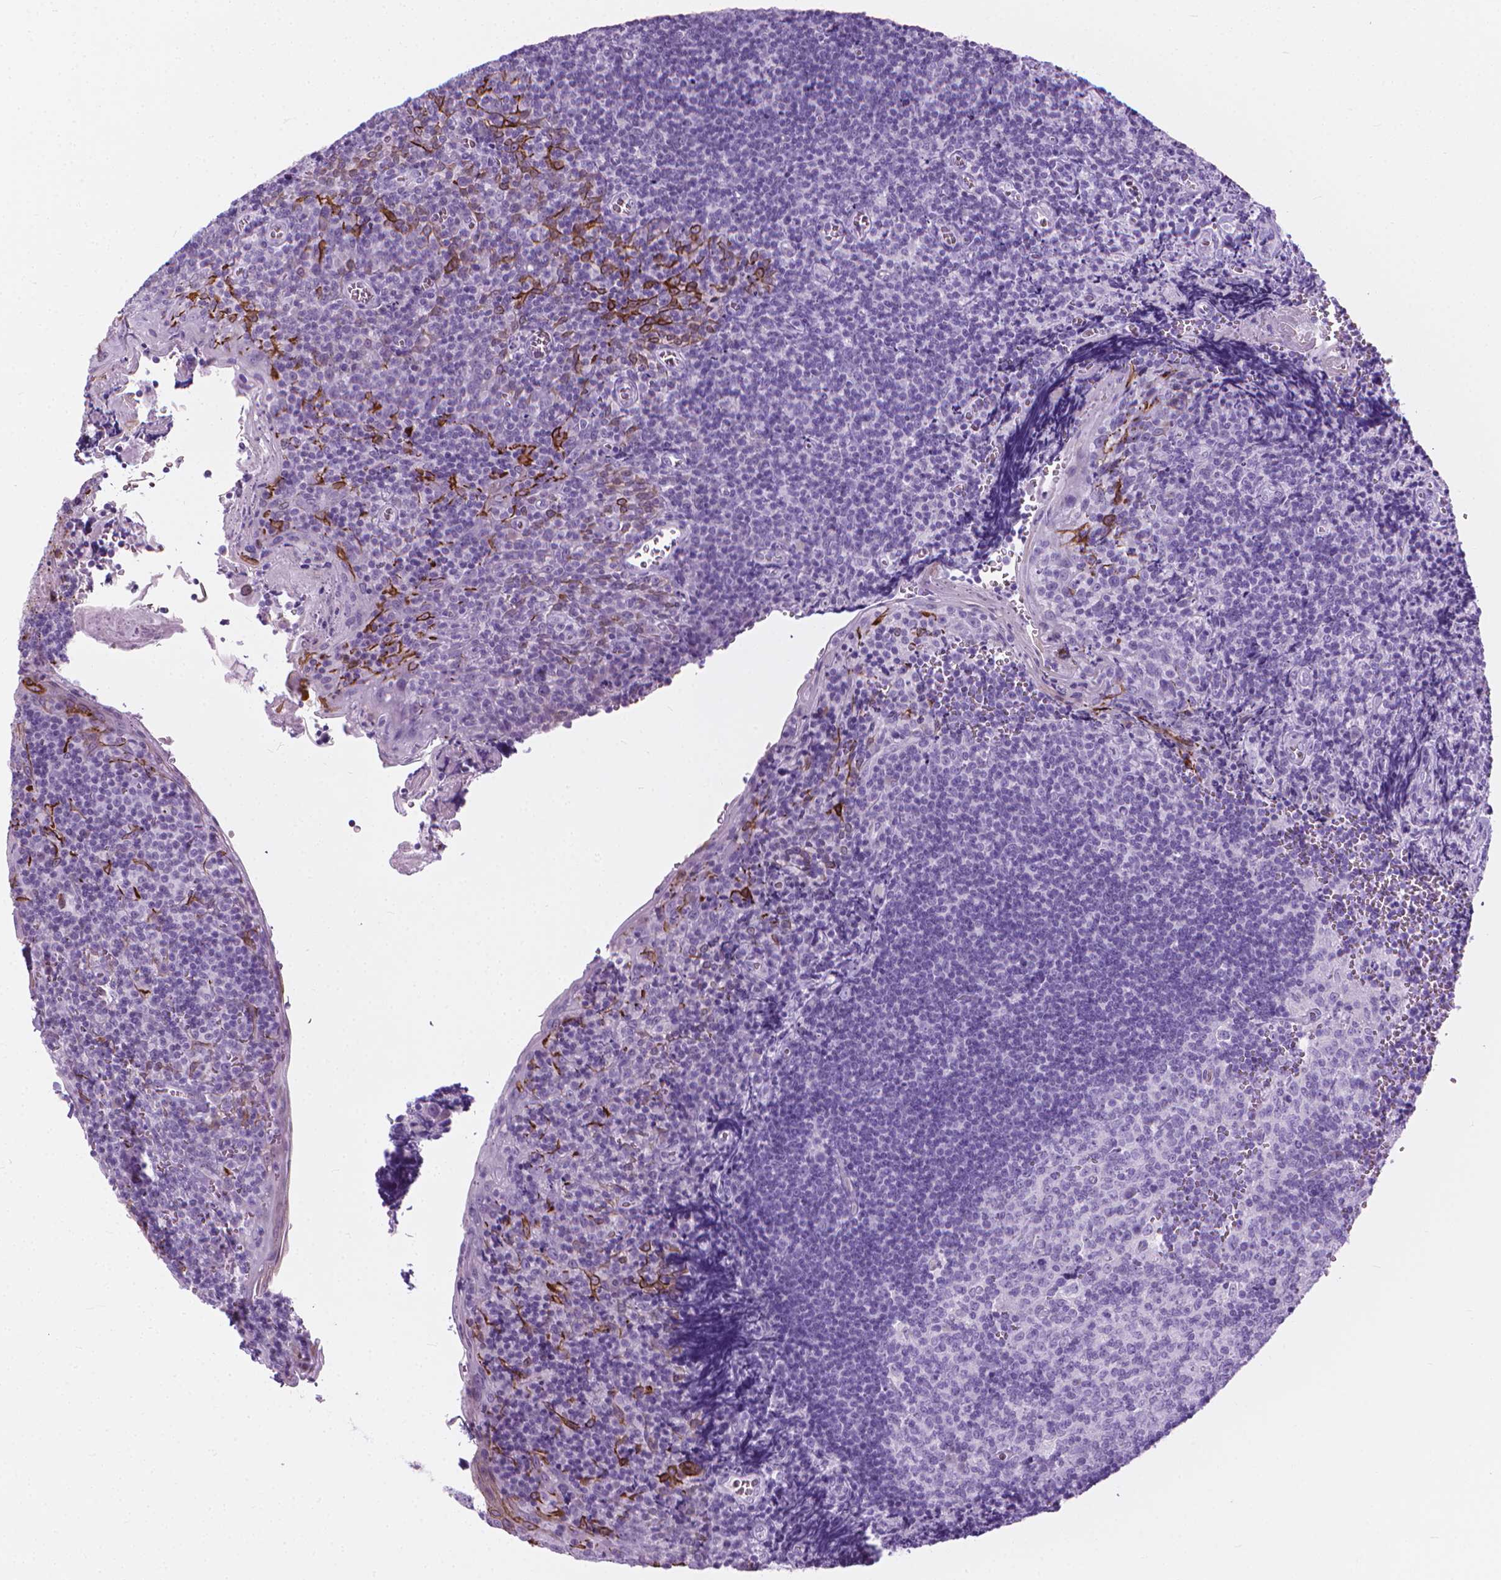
{"staining": {"intensity": "negative", "quantity": "none", "location": "none"}, "tissue": "tonsil", "cell_type": "Germinal center cells", "image_type": "normal", "snomed": [{"axis": "morphology", "description": "Normal tissue, NOS"}, {"axis": "morphology", "description": "Inflammation, NOS"}, {"axis": "topography", "description": "Tonsil"}], "caption": "Immunohistochemistry (IHC) histopathology image of normal tonsil: human tonsil stained with DAB shows no significant protein staining in germinal center cells.", "gene": "HTR2B", "patient": {"sex": "female", "age": 31}}